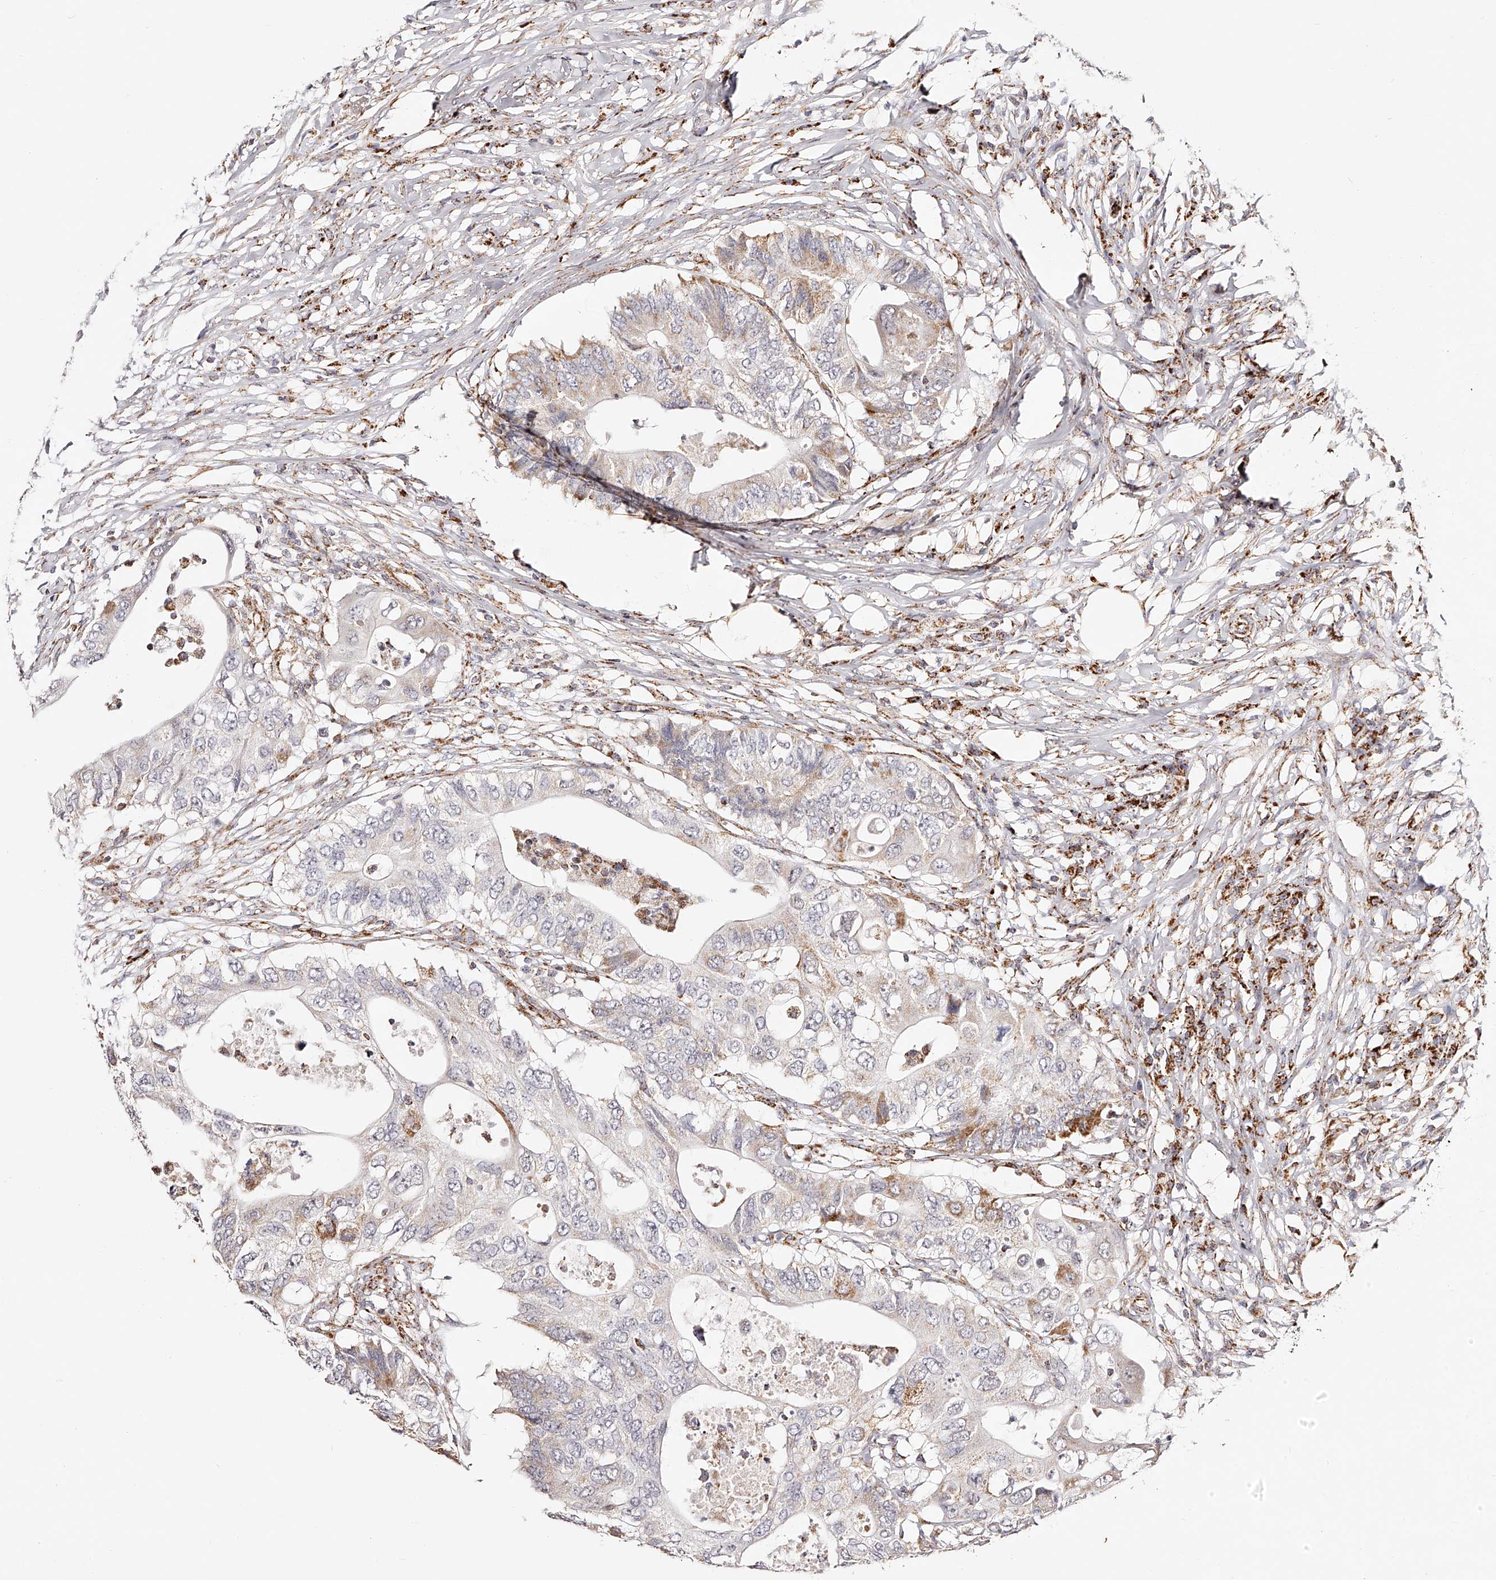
{"staining": {"intensity": "moderate", "quantity": "<25%", "location": "cytoplasmic/membranous"}, "tissue": "colorectal cancer", "cell_type": "Tumor cells", "image_type": "cancer", "snomed": [{"axis": "morphology", "description": "Adenocarcinoma, NOS"}, {"axis": "topography", "description": "Colon"}], "caption": "A brown stain highlights moderate cytoplasmic/membranous expression of a protein in colorectal cancer tumor cells. (brown staining indicates protein expression, while blue staining denotes nuclei).", "gene": "NDUFV3", "patient": {"sex": "male", "age": 71}}